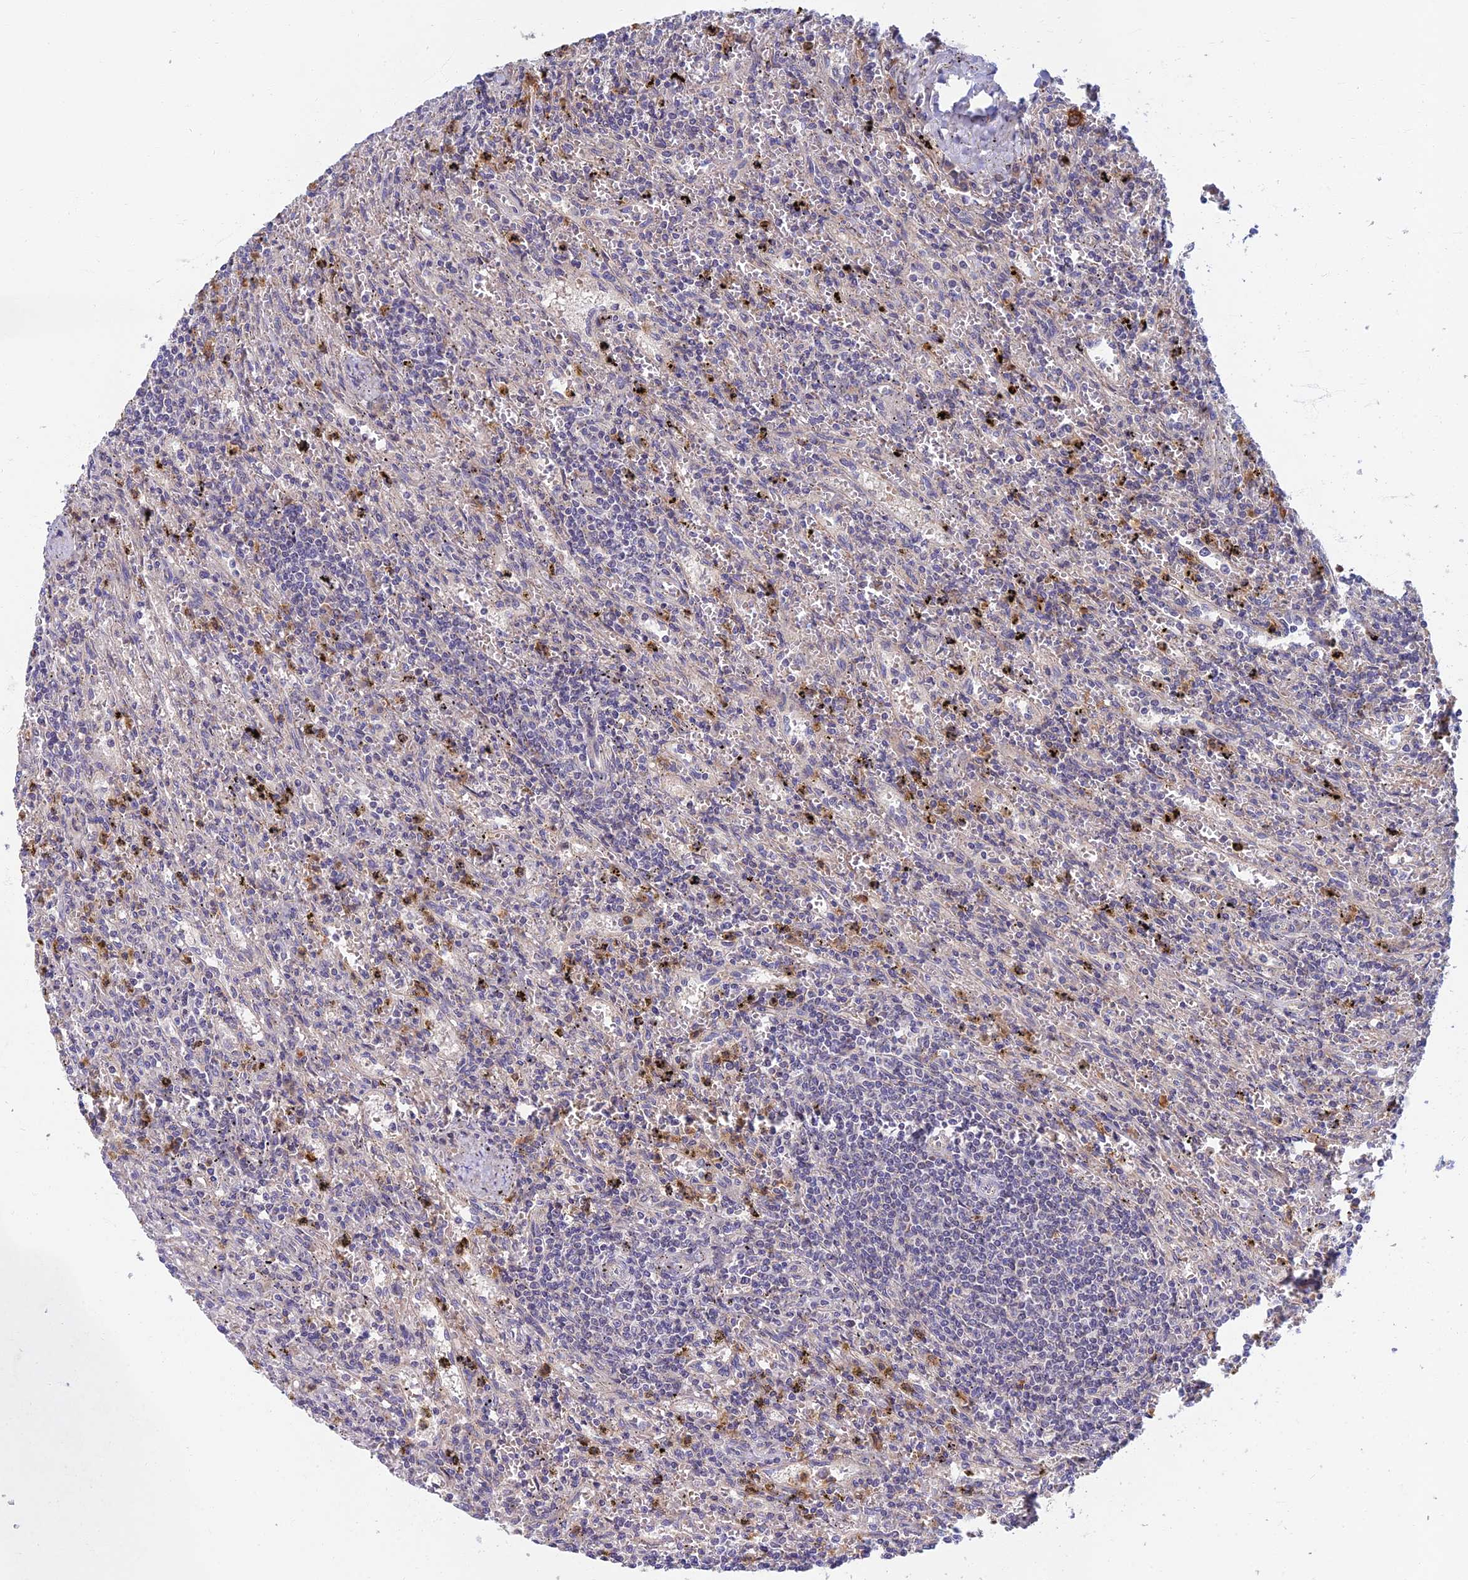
{"staining": {"intensity": "negative", "quantity": "none", "location": "none"}, "tissue": "lymphoma", "cell_type": "Tumor cells", "image_type": "cancer", "snomed": [{"axis": "morphology", "description": "Malignant lymphoma, non-Hodgkin's type, Low grade"}, {"axis": "topography", "description": "Spleen"}], "caption": "A photomicrograph of human lymphoma is negative for staining in tumor cells.", "gene": "SOGA1", "patient": {"sex": "male", "age": 76}}